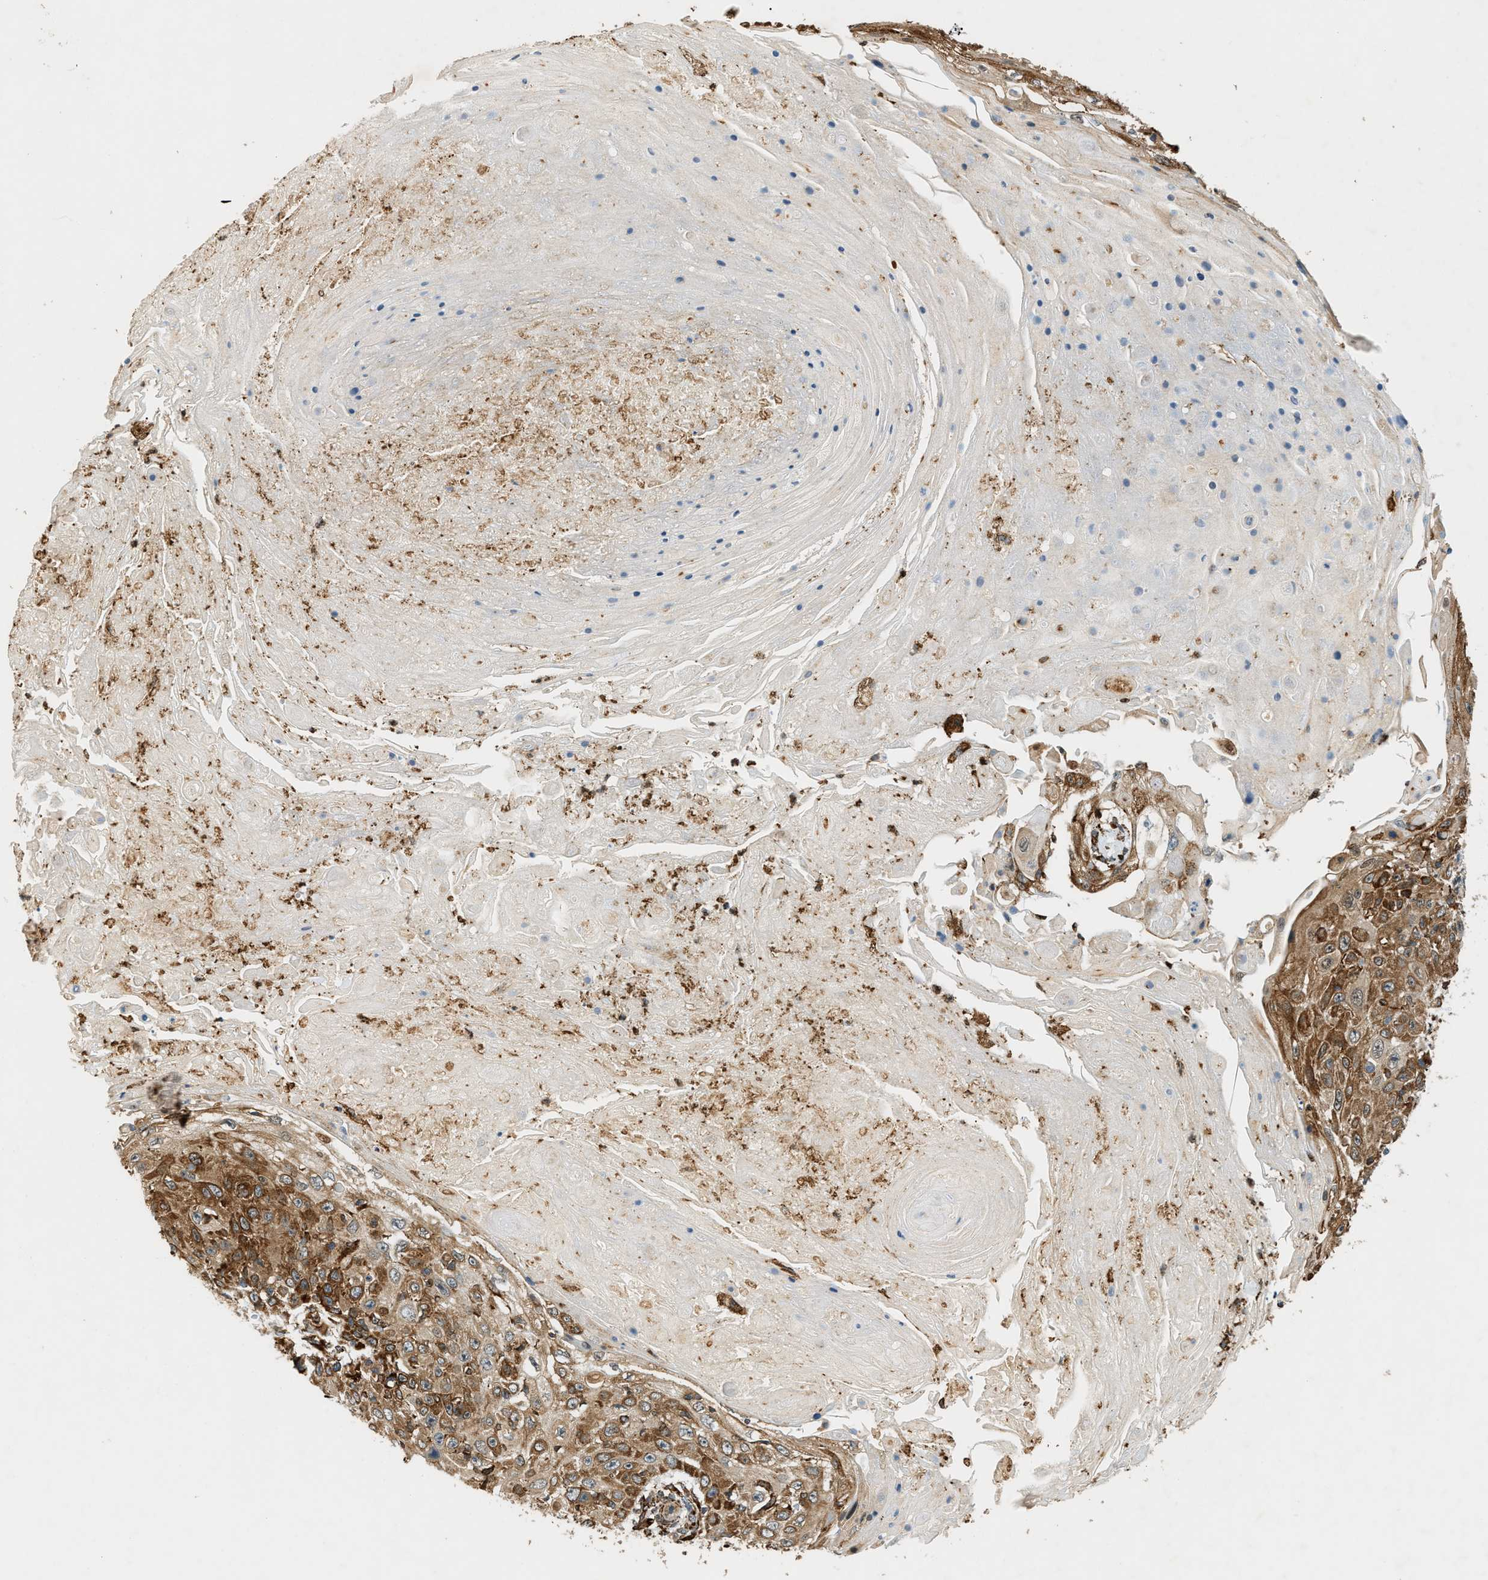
{"staining": {"intensity": "moderate", "quantity": ">75%", "location": "cytoplasmic/membranous"}, "tissue": "skin cancer", "cell_type": "Tumor cells", "image_type": "cancer", "snomed": [{"axis": "morphology", "description": "Squamous cell carcinoma, NOS"}, {"axis": "topography", "description": "Skin"}], "caption": "Moderate cytoplasmic/membranous positivity is present in about >75% of tumor cells in skin squamous cell carcinoma. The staining was performed using DAB to visualize the protein expression in brown, while the nuclei were stained in blue with hematoxylin (Magnification: 20x).", "gene": "SEMA4D", "patient": {"sex": "male", "age": 86}}